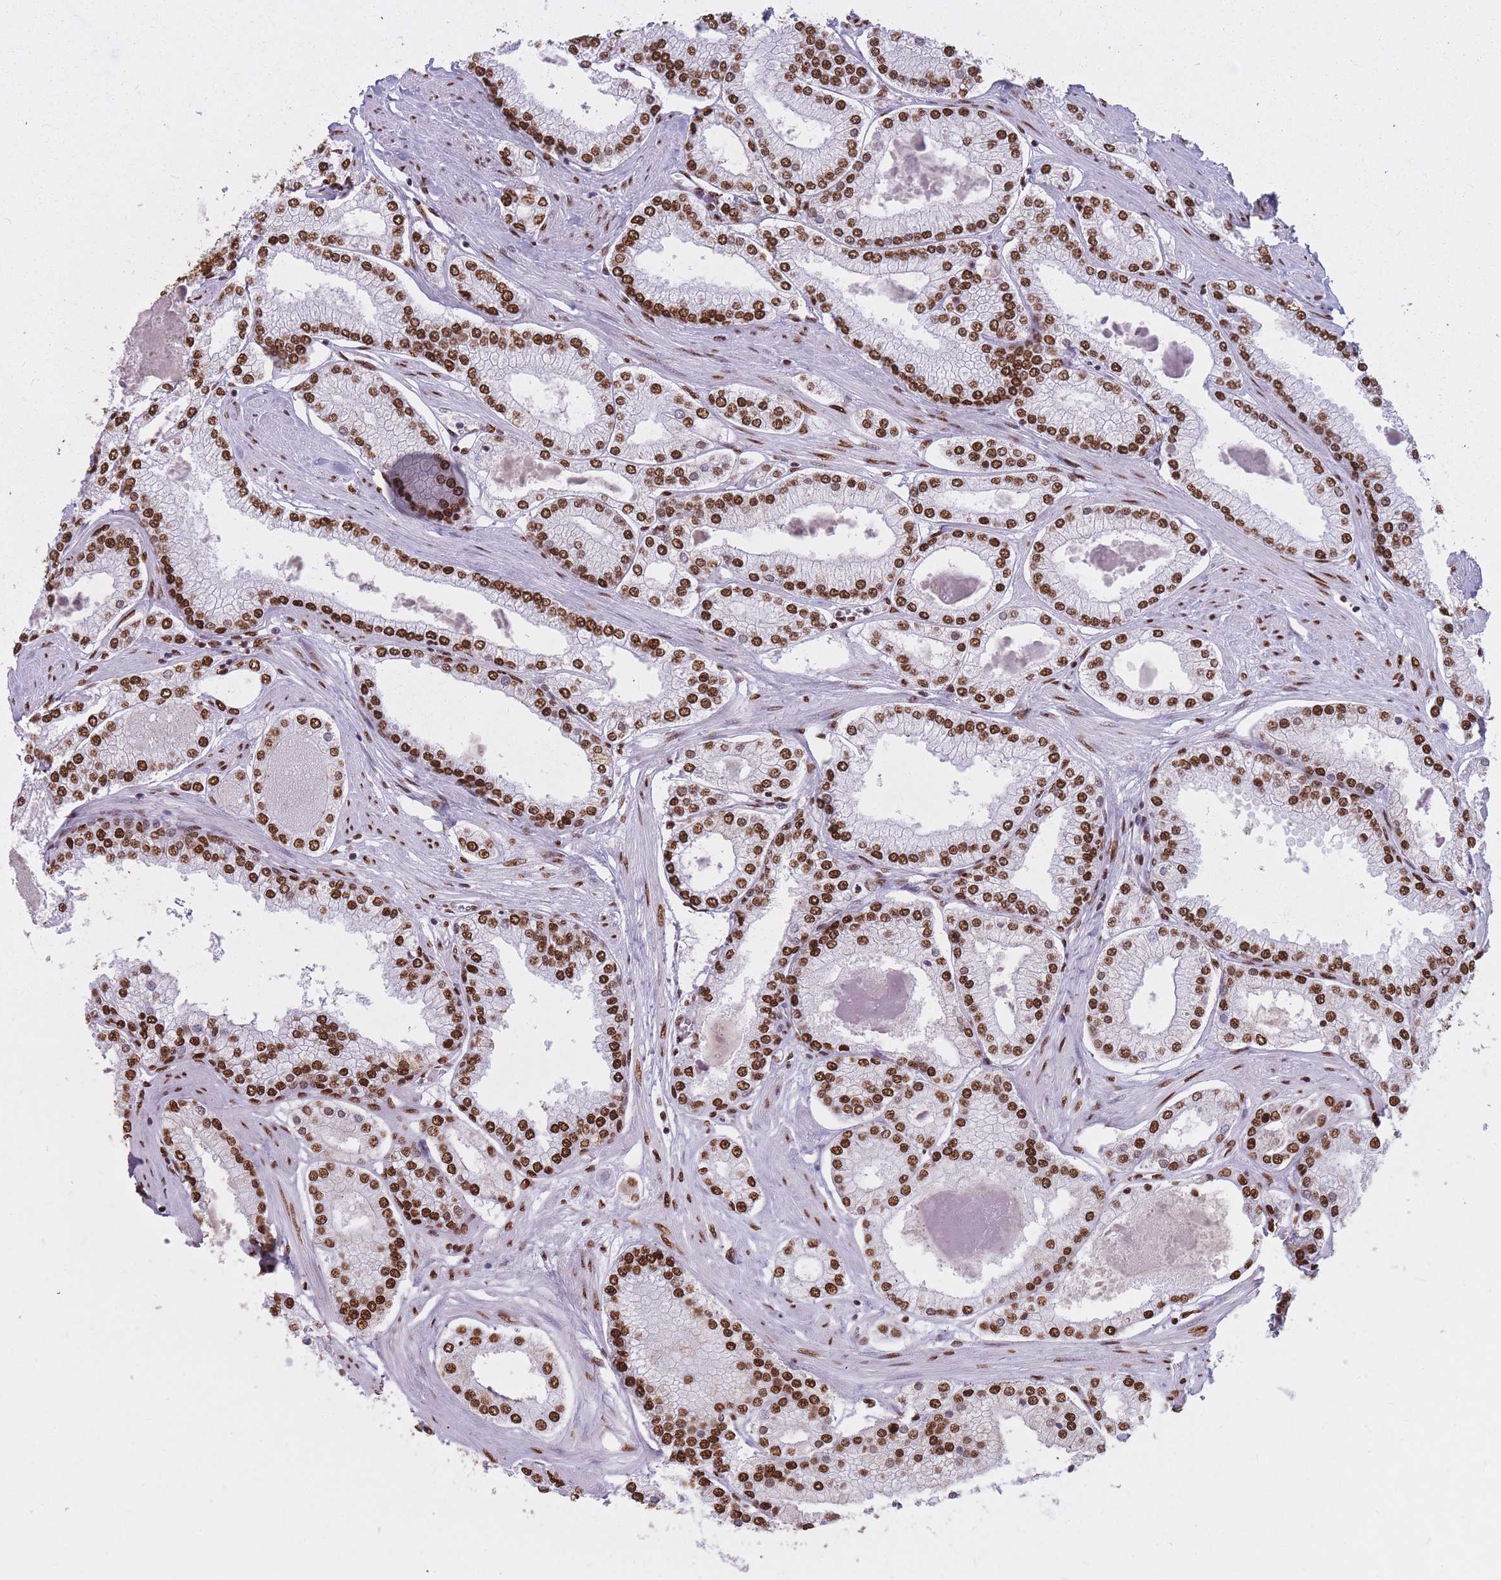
{"staining": {"intensity": "strong", "quantity": ">75%", "location": "nuclear"}, "tissue": "prostate cancer", "cell_type": "Tumor cells", "image_type": "cancer", "snomed": [{"axis": "morphology", "description": "Adenocarcinoma, Low grade"}, {"axis": "topography", "description": "Prostate"}], "caption": "IHC (DAB) staining of prostate cancer (adenocarcinoma (low-grade)) exhibits strong nuclear protein staining in about >75% of tumor cells.", "gene": "HNRNPUL1", "patient": {"sex": "male", "age": 42}}